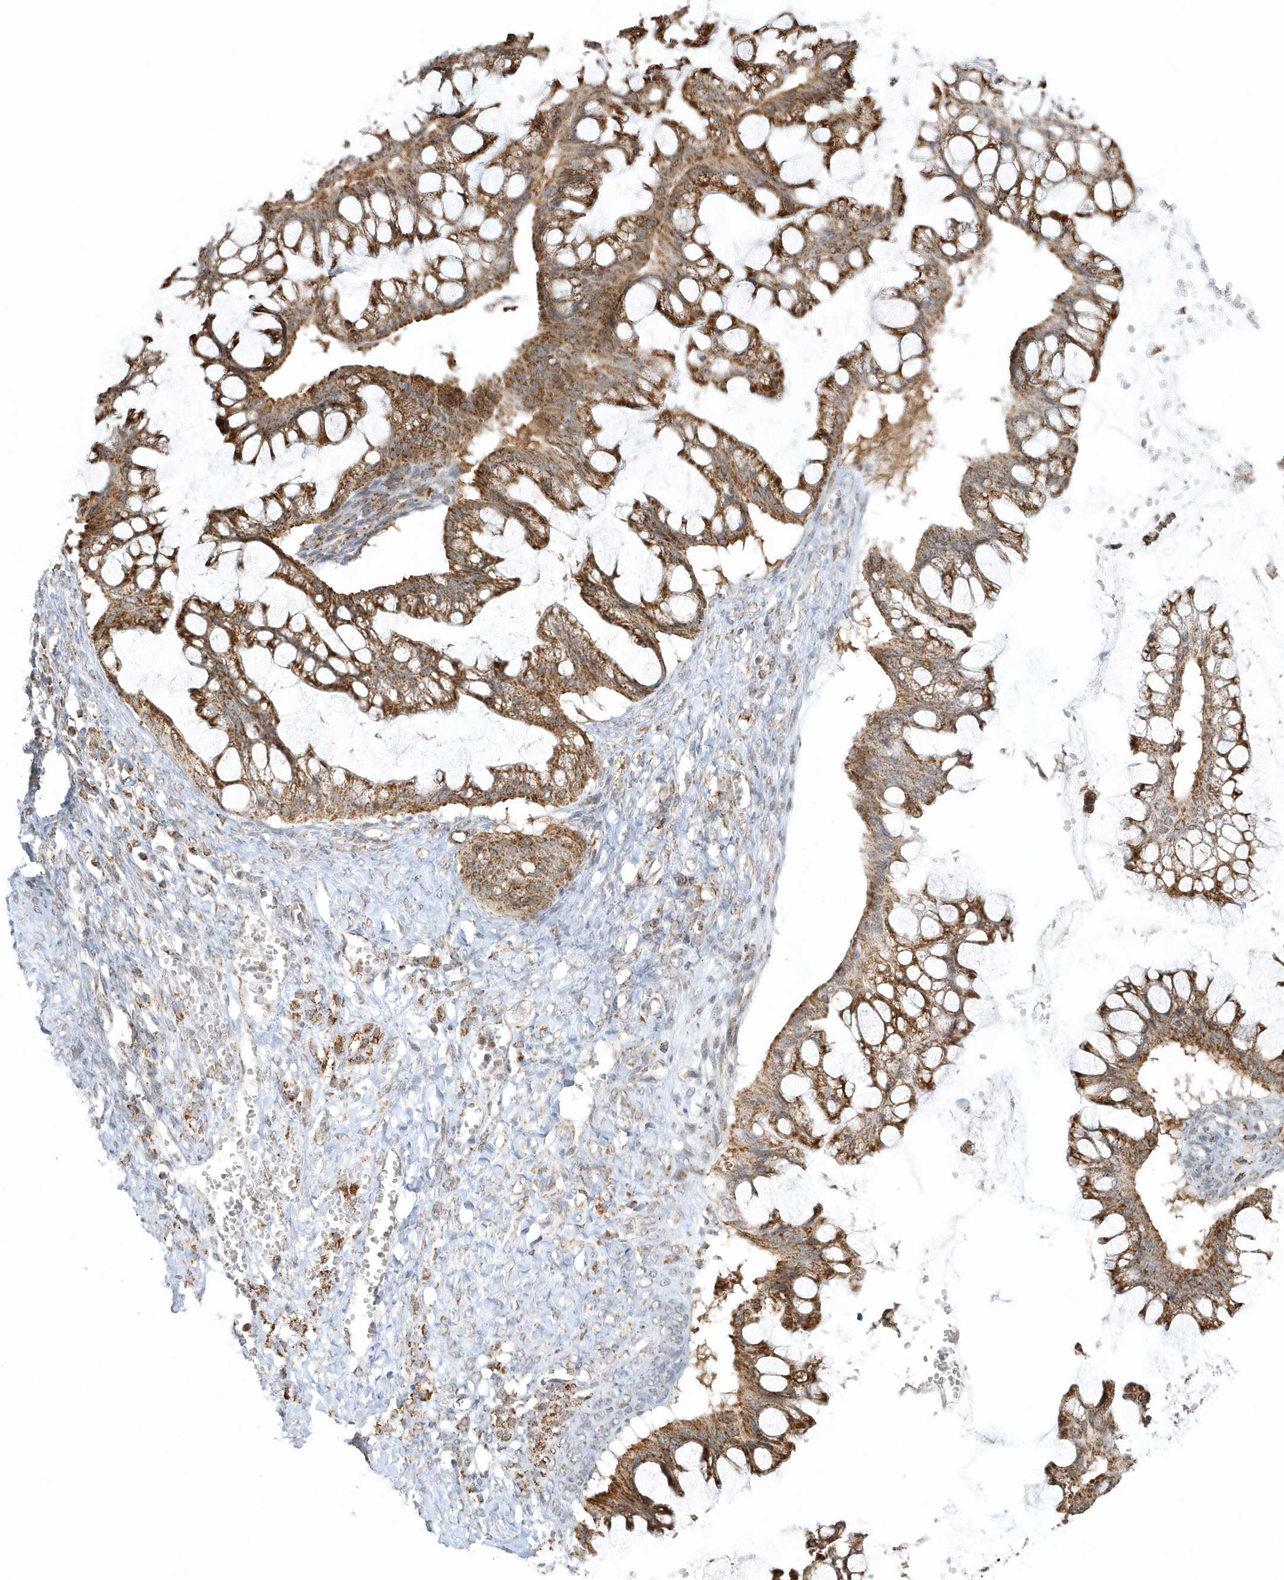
{"staining": {"intensity": "strong", "quantity": ">75%", "location": "cytoplasmic/membranous"}, "tissue": "ovarian cancer", "cell_type": "Tumor cells", "image_type": "cancer", "snomed": [{"axis": "morphology", "description": "Cystadenocarcinoma, mucinous, NOS"}, {"axis": "topography", "description": "Ovary"}], "caption": "Brown immunohistochemical staining in ovarian cancer (mucinous cystadenocarcinoma) exhibits strong cytoplasmic/membranous positivity in about >75% of tumor cells.", "gene": "PSMD6", "patient": {"sex": "female", "age": 73}}